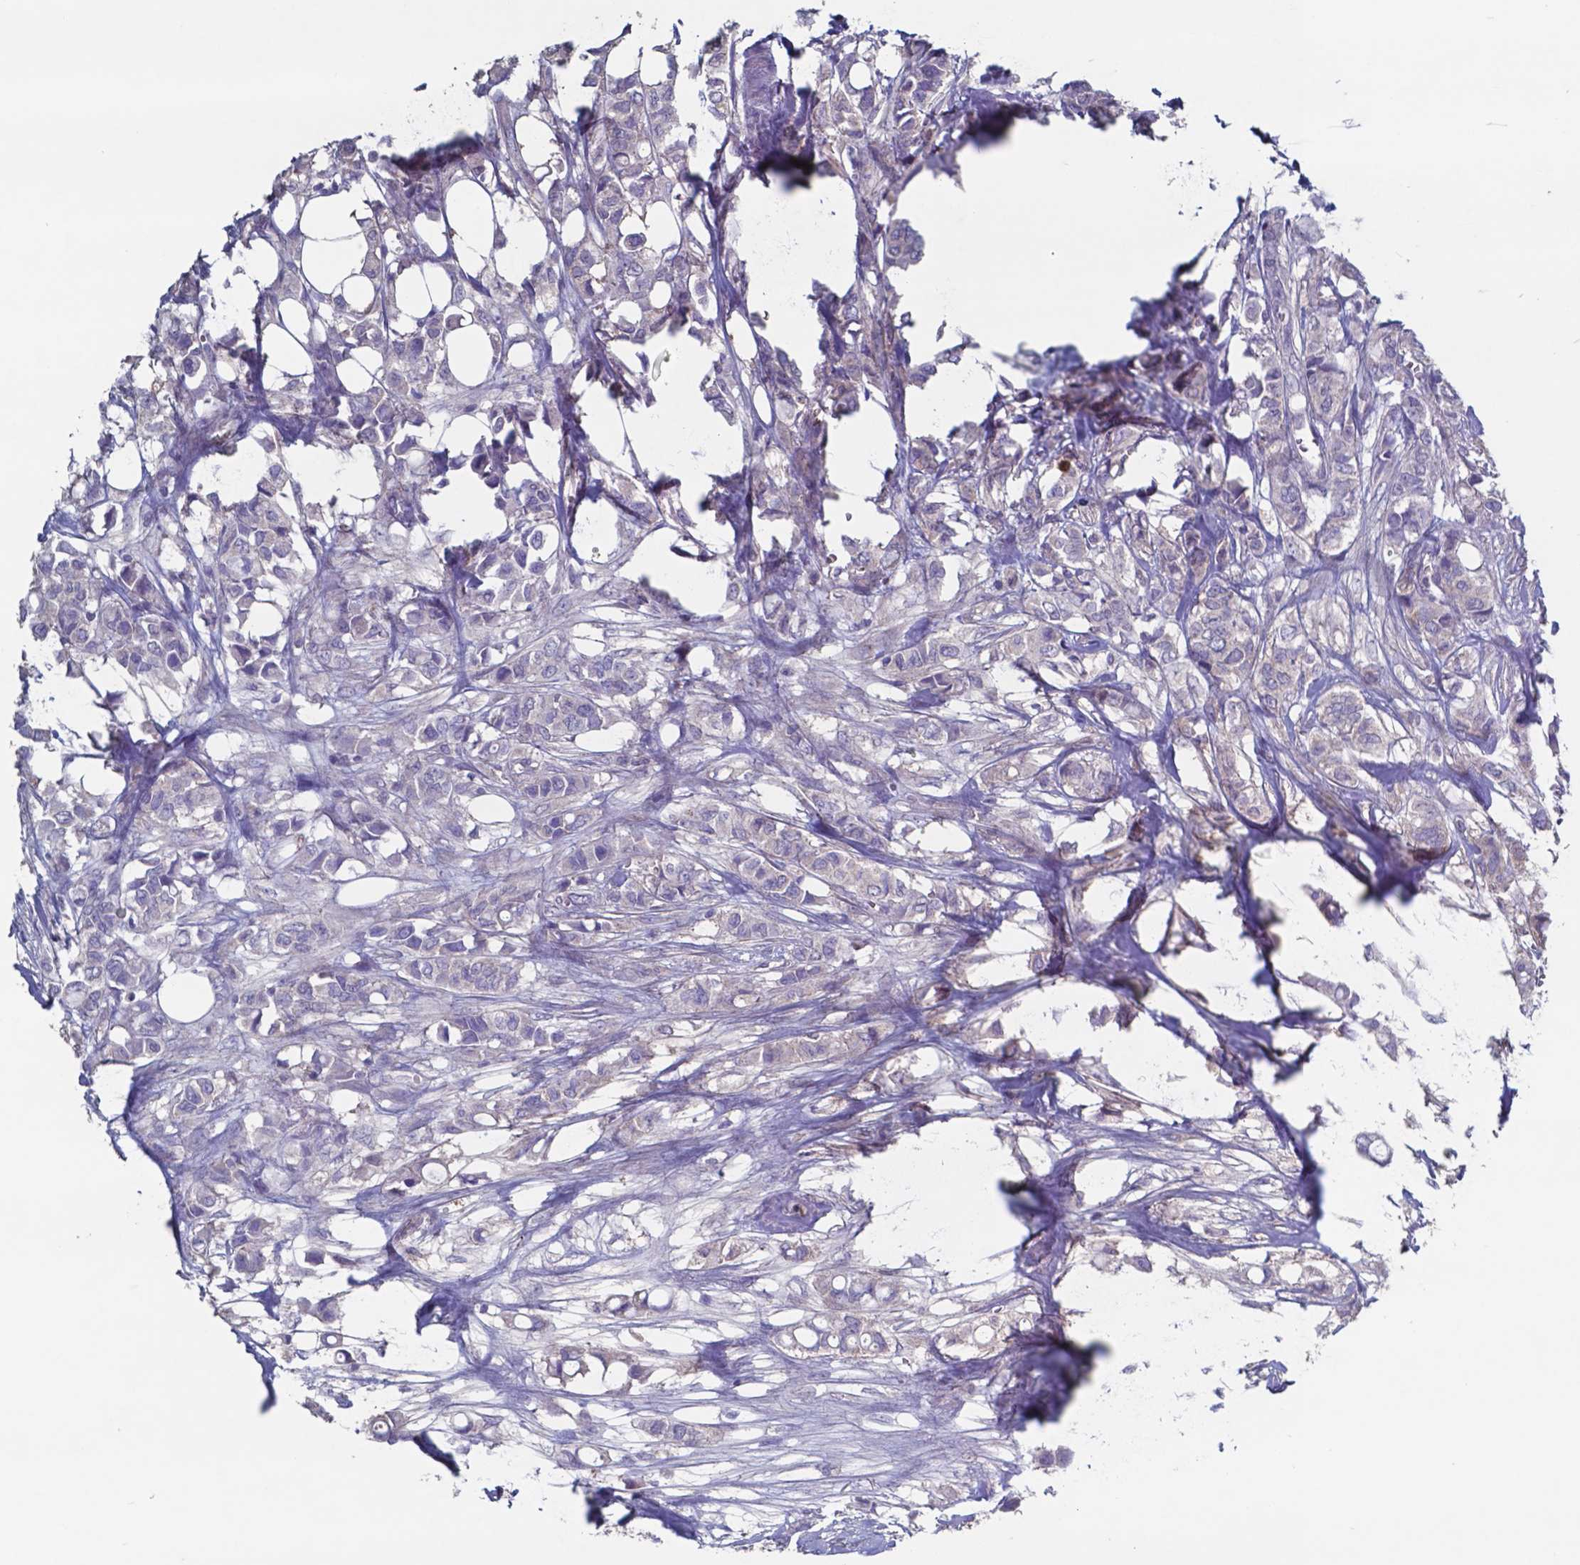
{"staining": {"intensity": "negative", "quantity": "none", "location": "none"}, "tissue": "breast cancer", "cell_type": "Tumor cells", "image_type": "cancer", "snomed": [{"axis": "morphology", "description": "Duct carcinoma"}, {"axis": "topography", "description": "Breast"}], "caption": "An immunohistochemistry (IHC) photomicrograph of breast cancer is shown. There is no staining in tumor cells of breast cancer.", "gene": "TTR", "patient": {"sex": "female", "age": 85}}